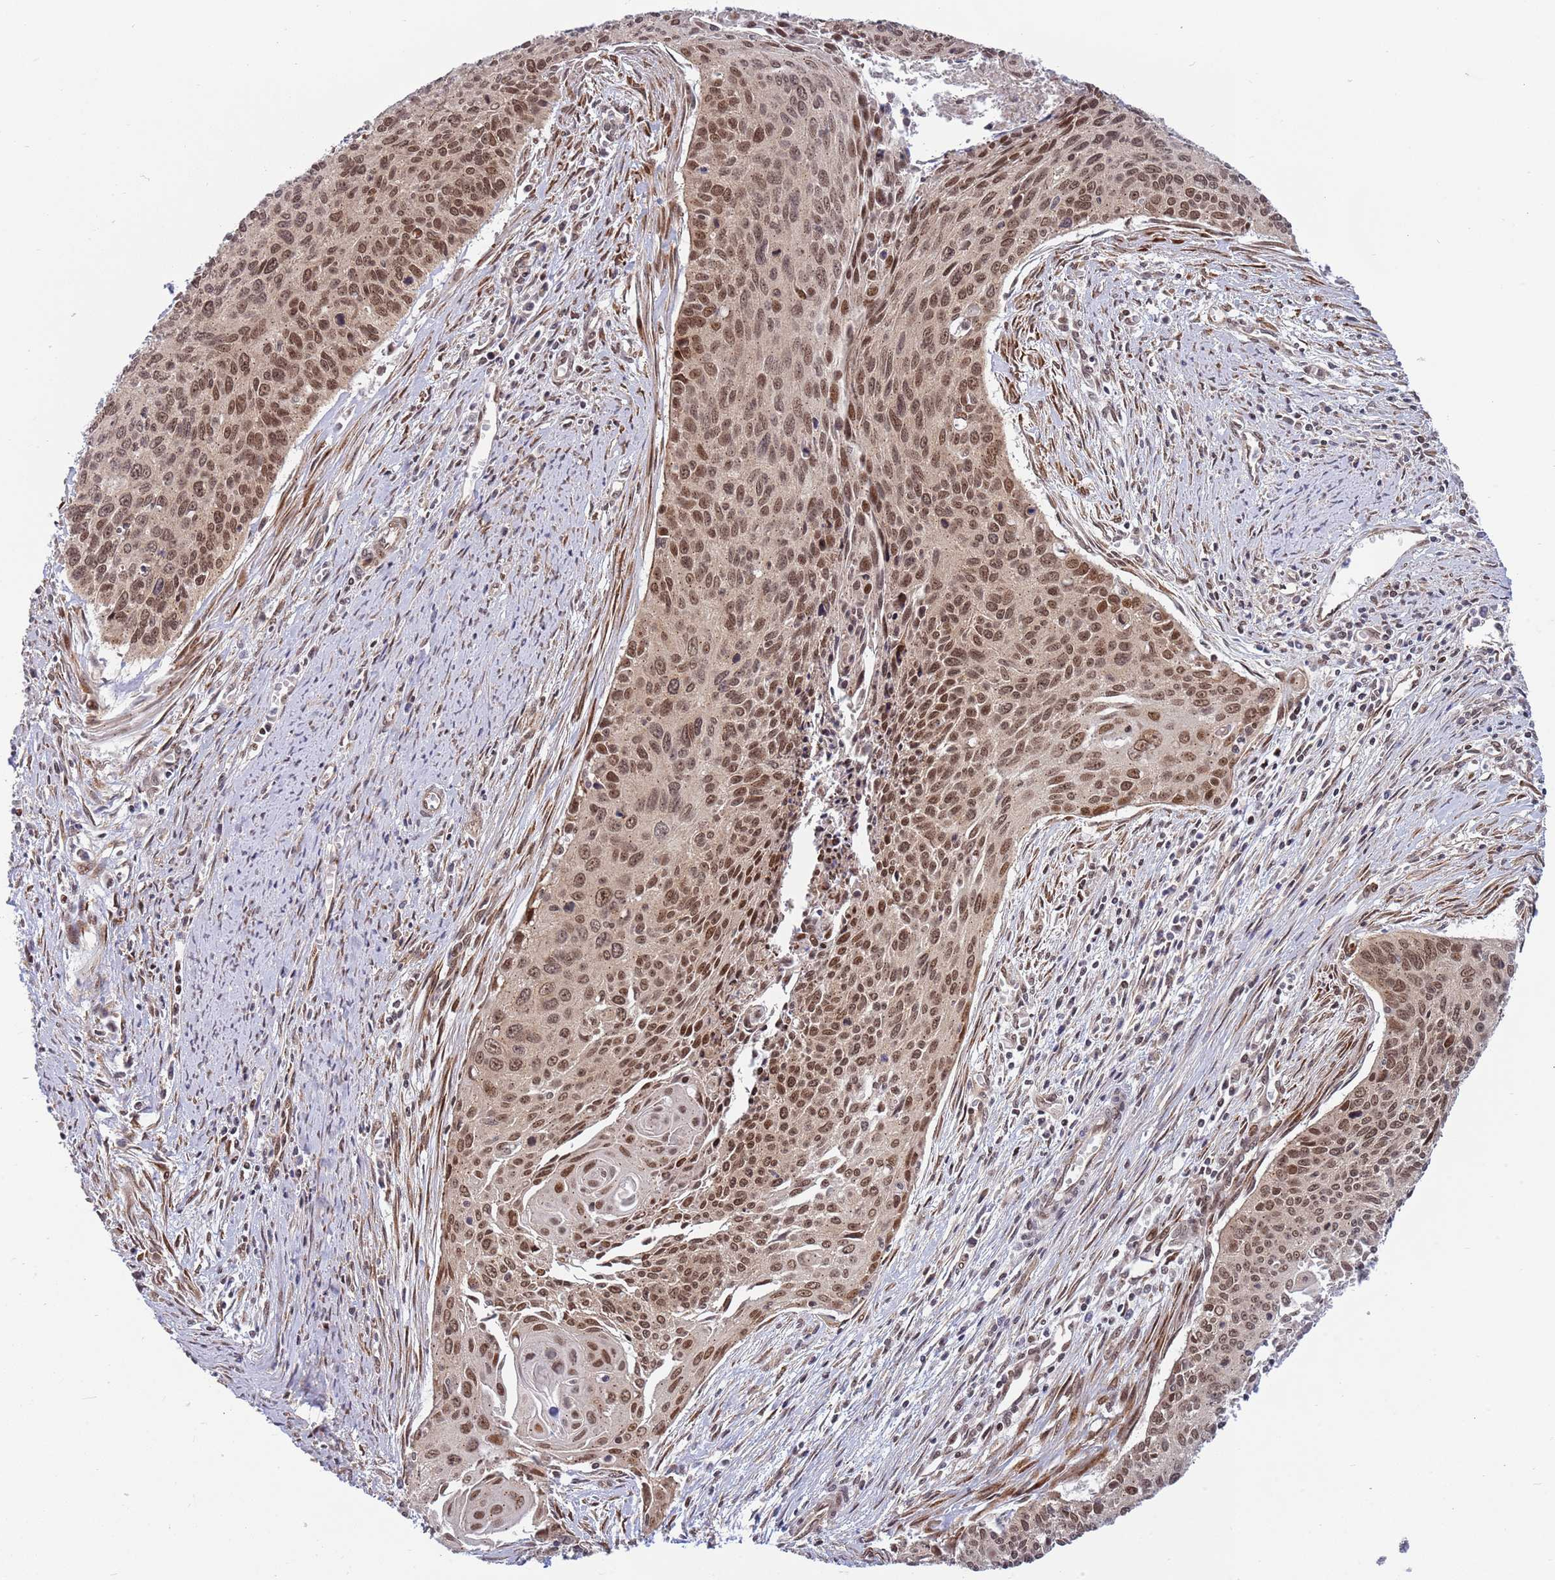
{"staining": {"intensity": "moderate", "quantity": ">75%", "location": "nuclear"}, "tissue": "cervical cancer", "cell_type": "Tumor cells", "image_type": "cancer", "snomed": [{"axis": "morphology", "description": "Squamous cell carcinoma, NOS"}, {"axis": "topography", "description": "Cervix"}], "caption": "Cervical cancer stained with DAB (3,3'-diaminobenzidine) immunohistochemistry exhibits medium levels of moderate nuclear staining in about >75% of tumor cells. The protein of interest is stained brown, and the nuclei are stained in blue (DAB (3,3'-diaminobenzidine) IHC with brightfield microscopy, high magnification).", "gene": "TBX10", "patient": {"sex": "female", "age": 55}}